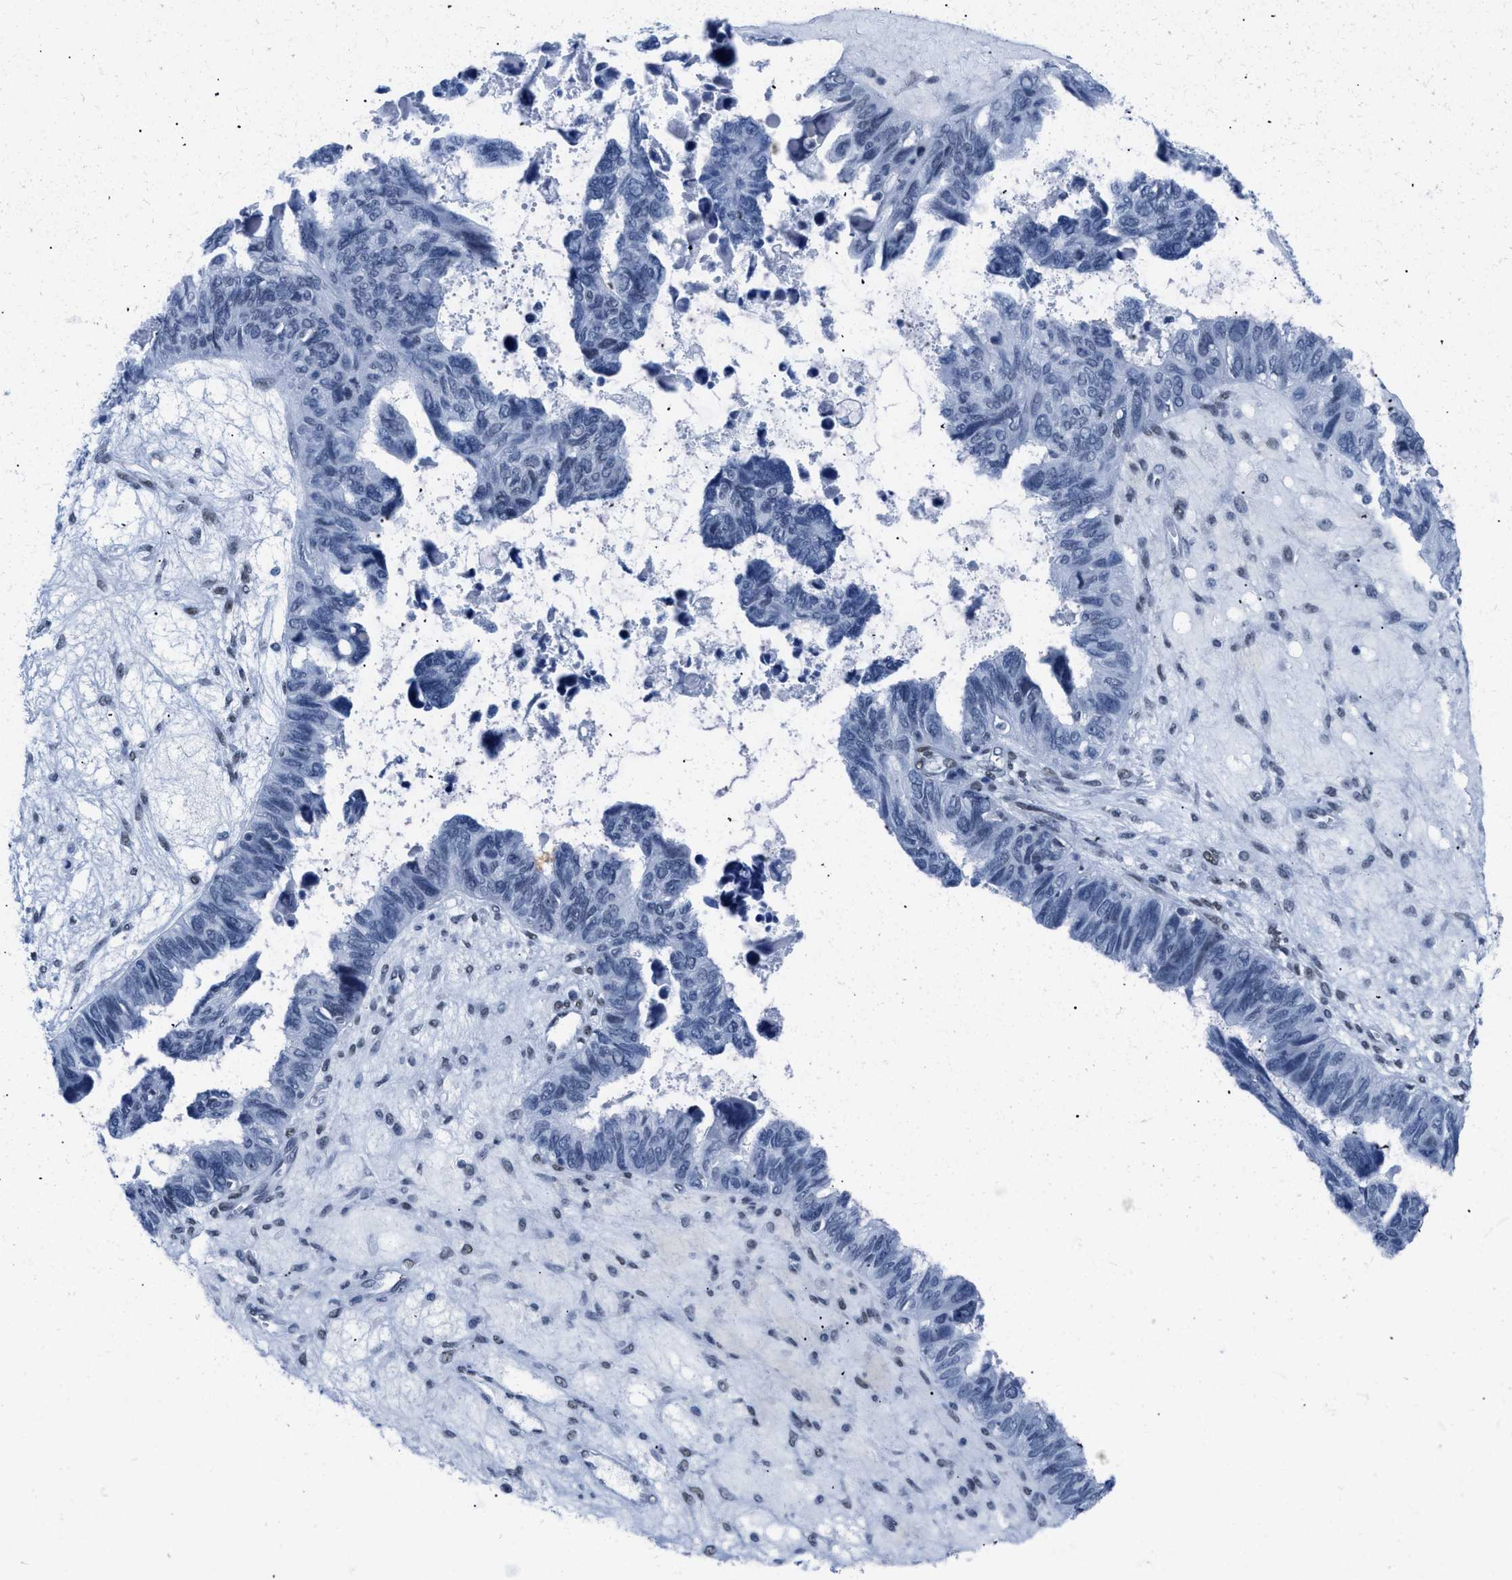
{"staining": {"intensity": "negative", "quantity": "none", "location": "none"}, "tissue": "ovarian cancer", "cell_type": "Tumor cells", "image_type": "cancer", "snomed": [{"axis": "morphology", "description": "Cystadenocarcinoma, serous, NOS"}, {"axis": "topography", "description": "Ovary"}], "caption": "A high-resolution histopathology image shows immunohistochemistry staining of serous cystadenocarcinoma (ovarian), which exhibits no significant positivity in tumor cells. (DAB immunohistochemistry, high magnification).", "gene": "CTBP1", "patient": {"sex": "female", "age": 79}}